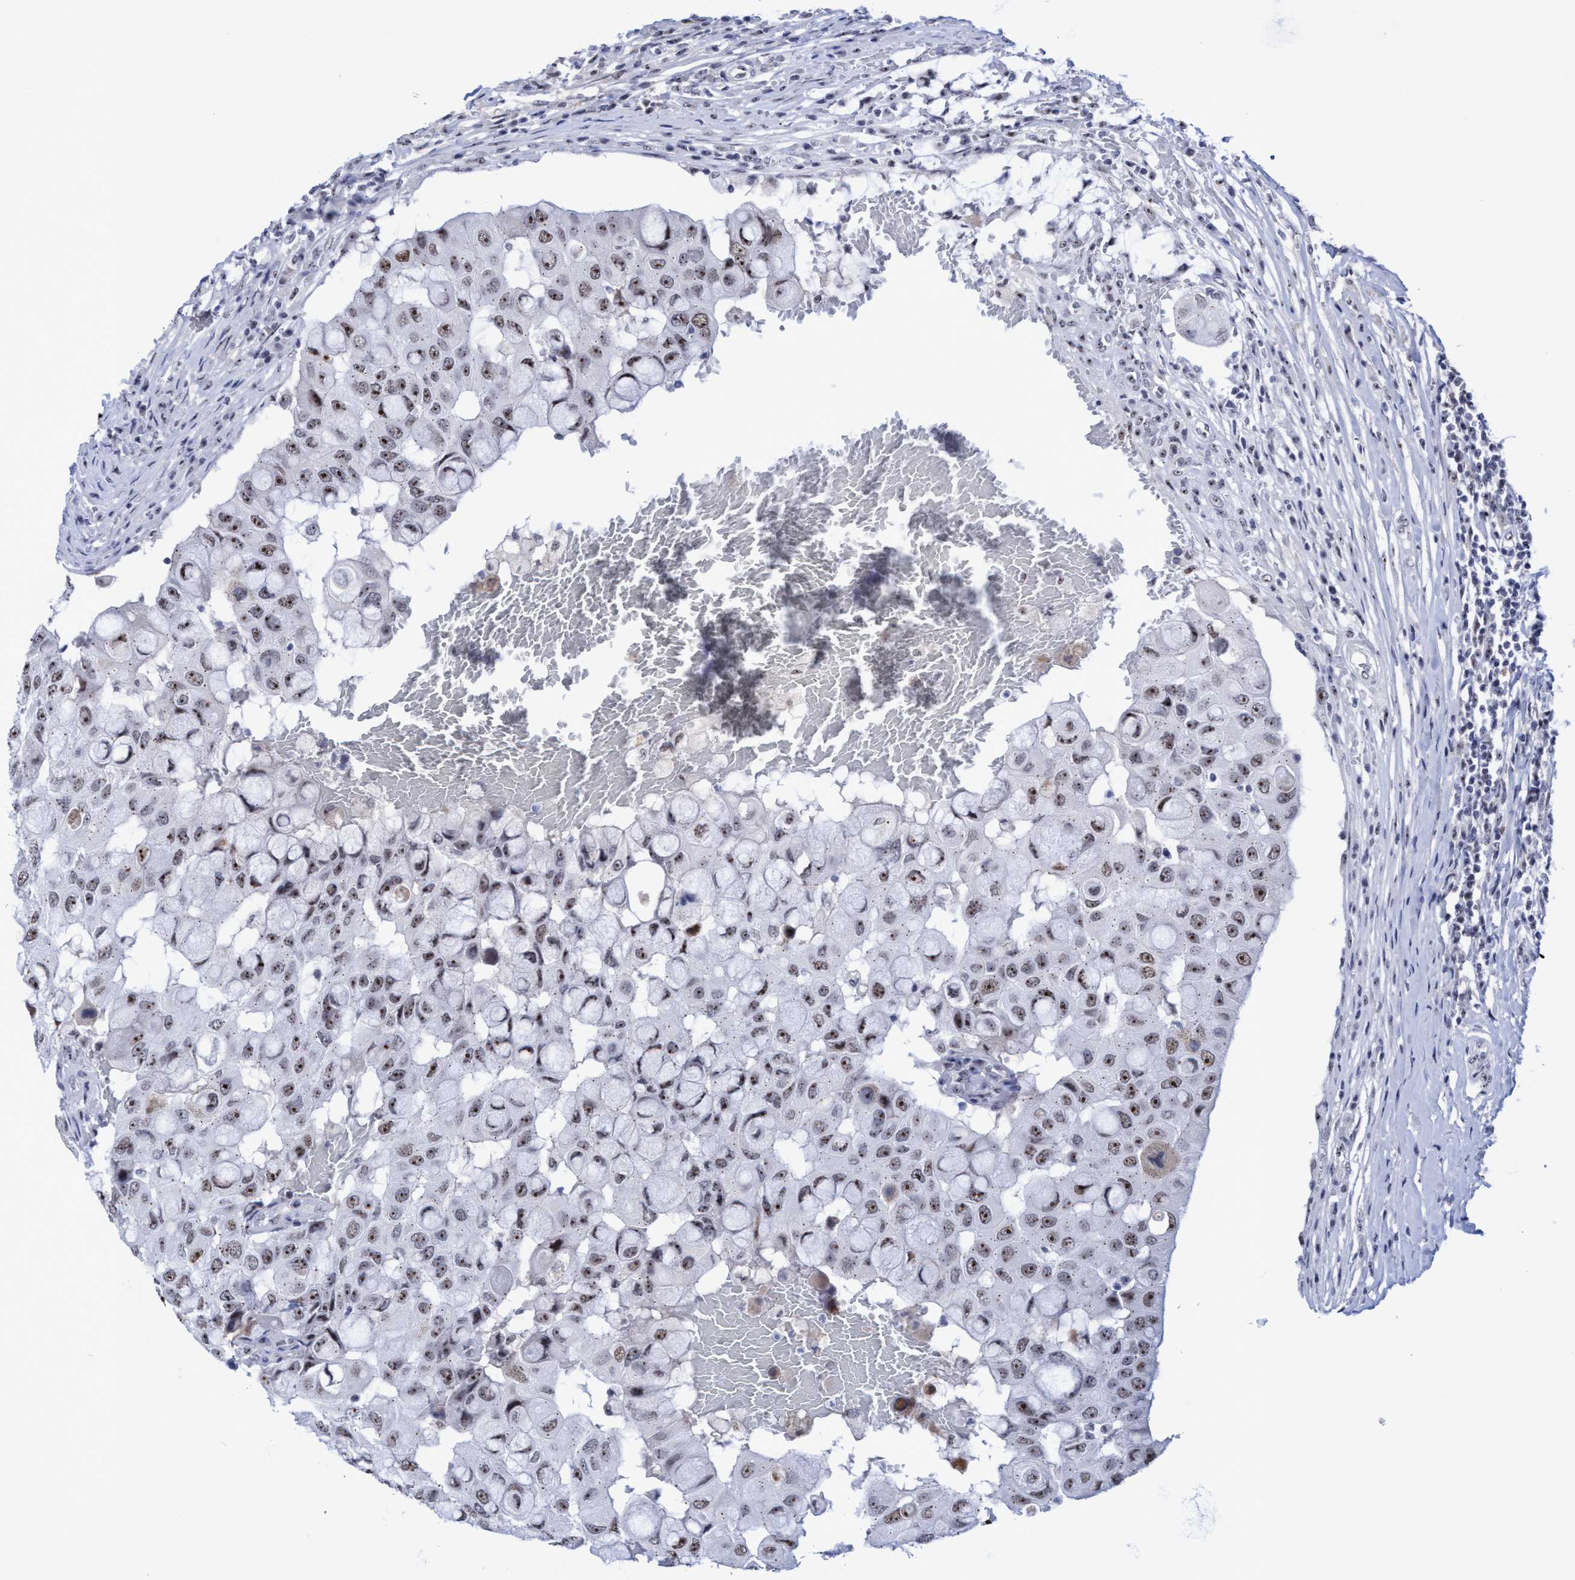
{"staining": {"intensity": "moderate", "quantity": ">75%", "location": "nuclear"}, "tissue": "breast cancer", "cell_type": "Tumor cells", "image_type": "cancer", "snomed": [{"axis": "morphology", "description": "Duct carcinoma"}, {"axis": "topography", "description": "Breast"}], "caption": "Brown immunohistochemical staining in breast cancer (infiltrating ductal carcinoma) shows moderate nuclear expression in about >75% of tumor cells.", "gene": "EFCAB10", "patient": {"sex": "female", "age": 27}}